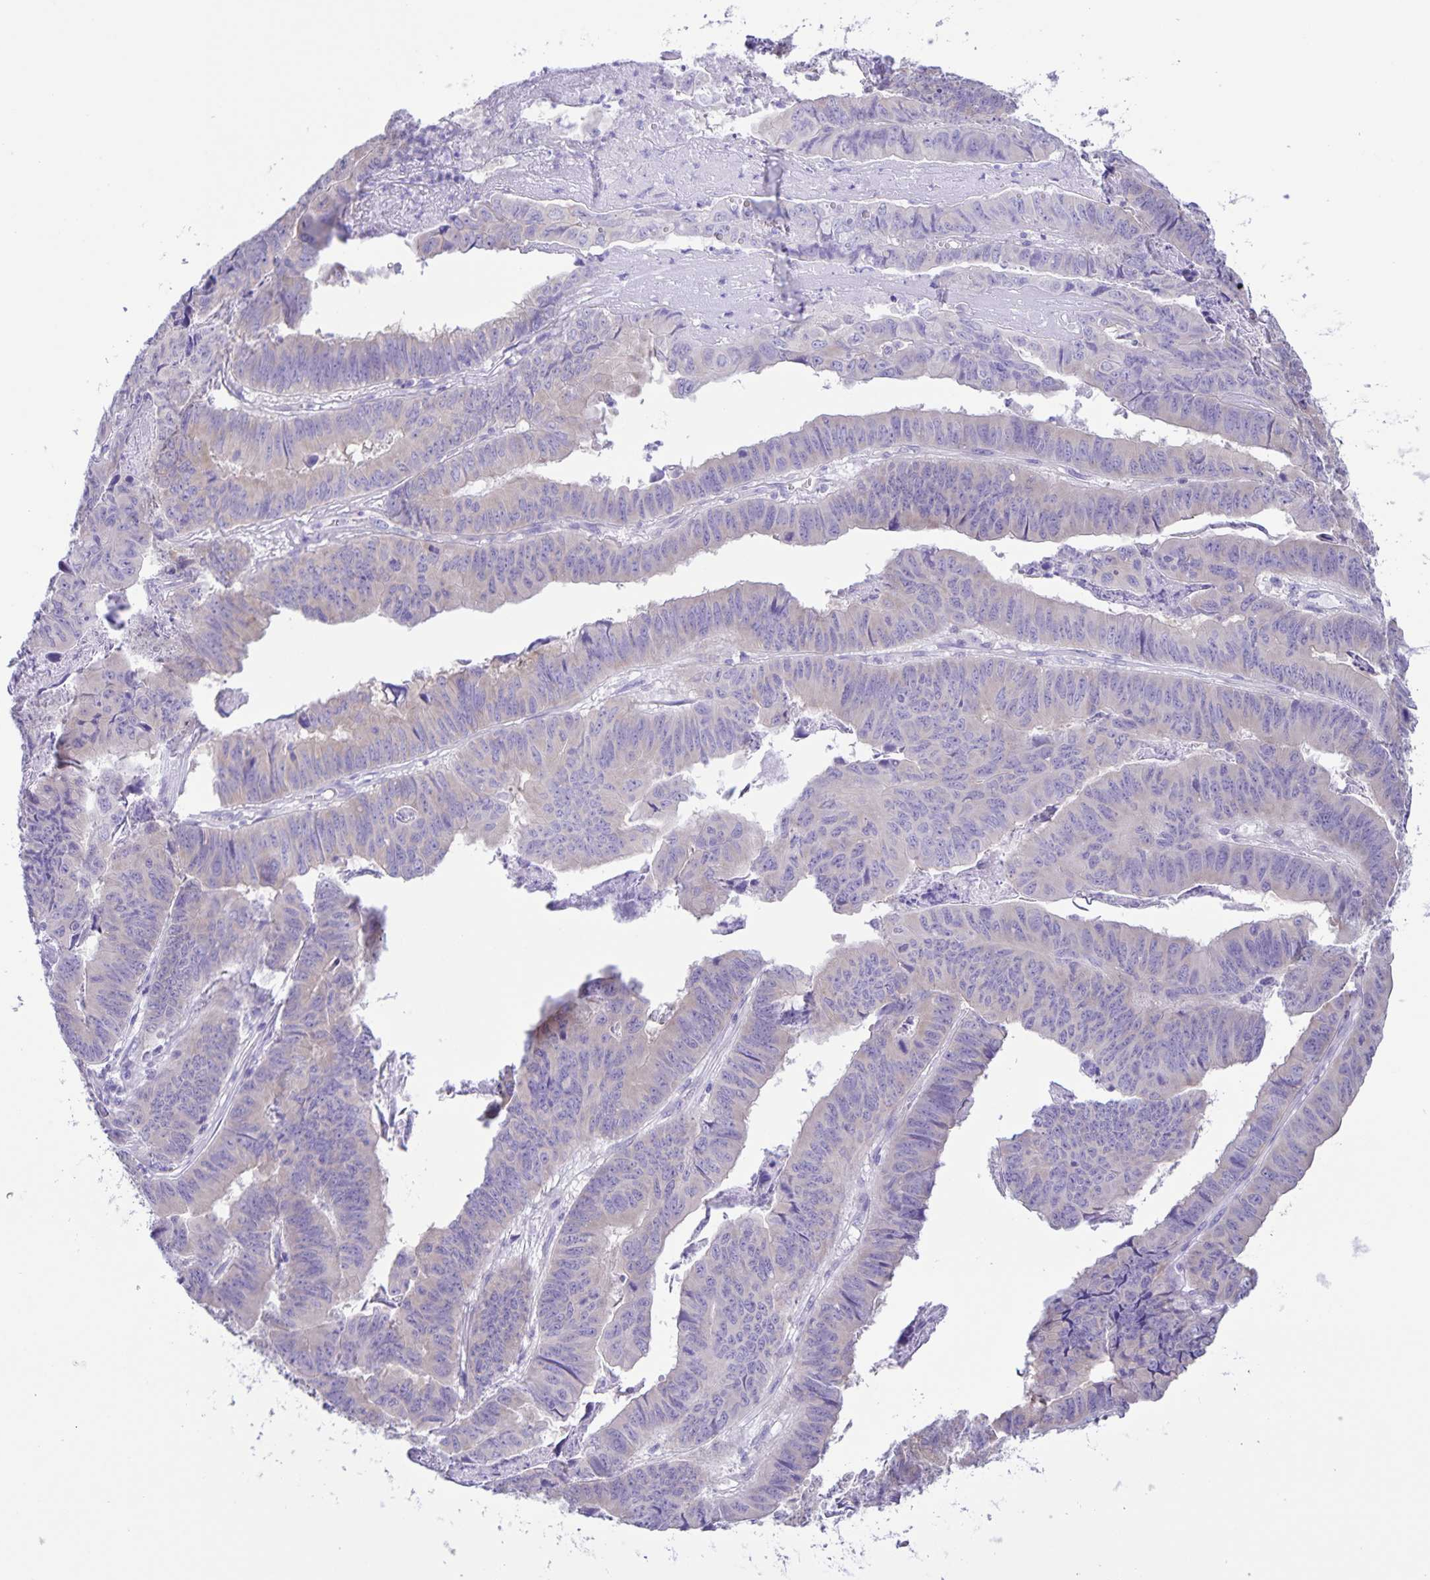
{"staining": {"intensity": "weak", "quantity": "<25%", "location": "cytoplasmic/membranous"}, "tissue": "stomach cancer", "cell_type": "Tumor cells", "image_type": "cancer", "snomed": [{"axis": "morphology", "description": "Adenocarcinoma, NOS"}, {"axis": "topography", "description": "Stomach, lower"}], "caption": "Immunohistochemistry image of stomach adenocarcinoma stained for a protein (brown), which reveals no staining in tumor cells.", "gene": "CAPSL", "patient": {"sex": "male", "age": 77}}